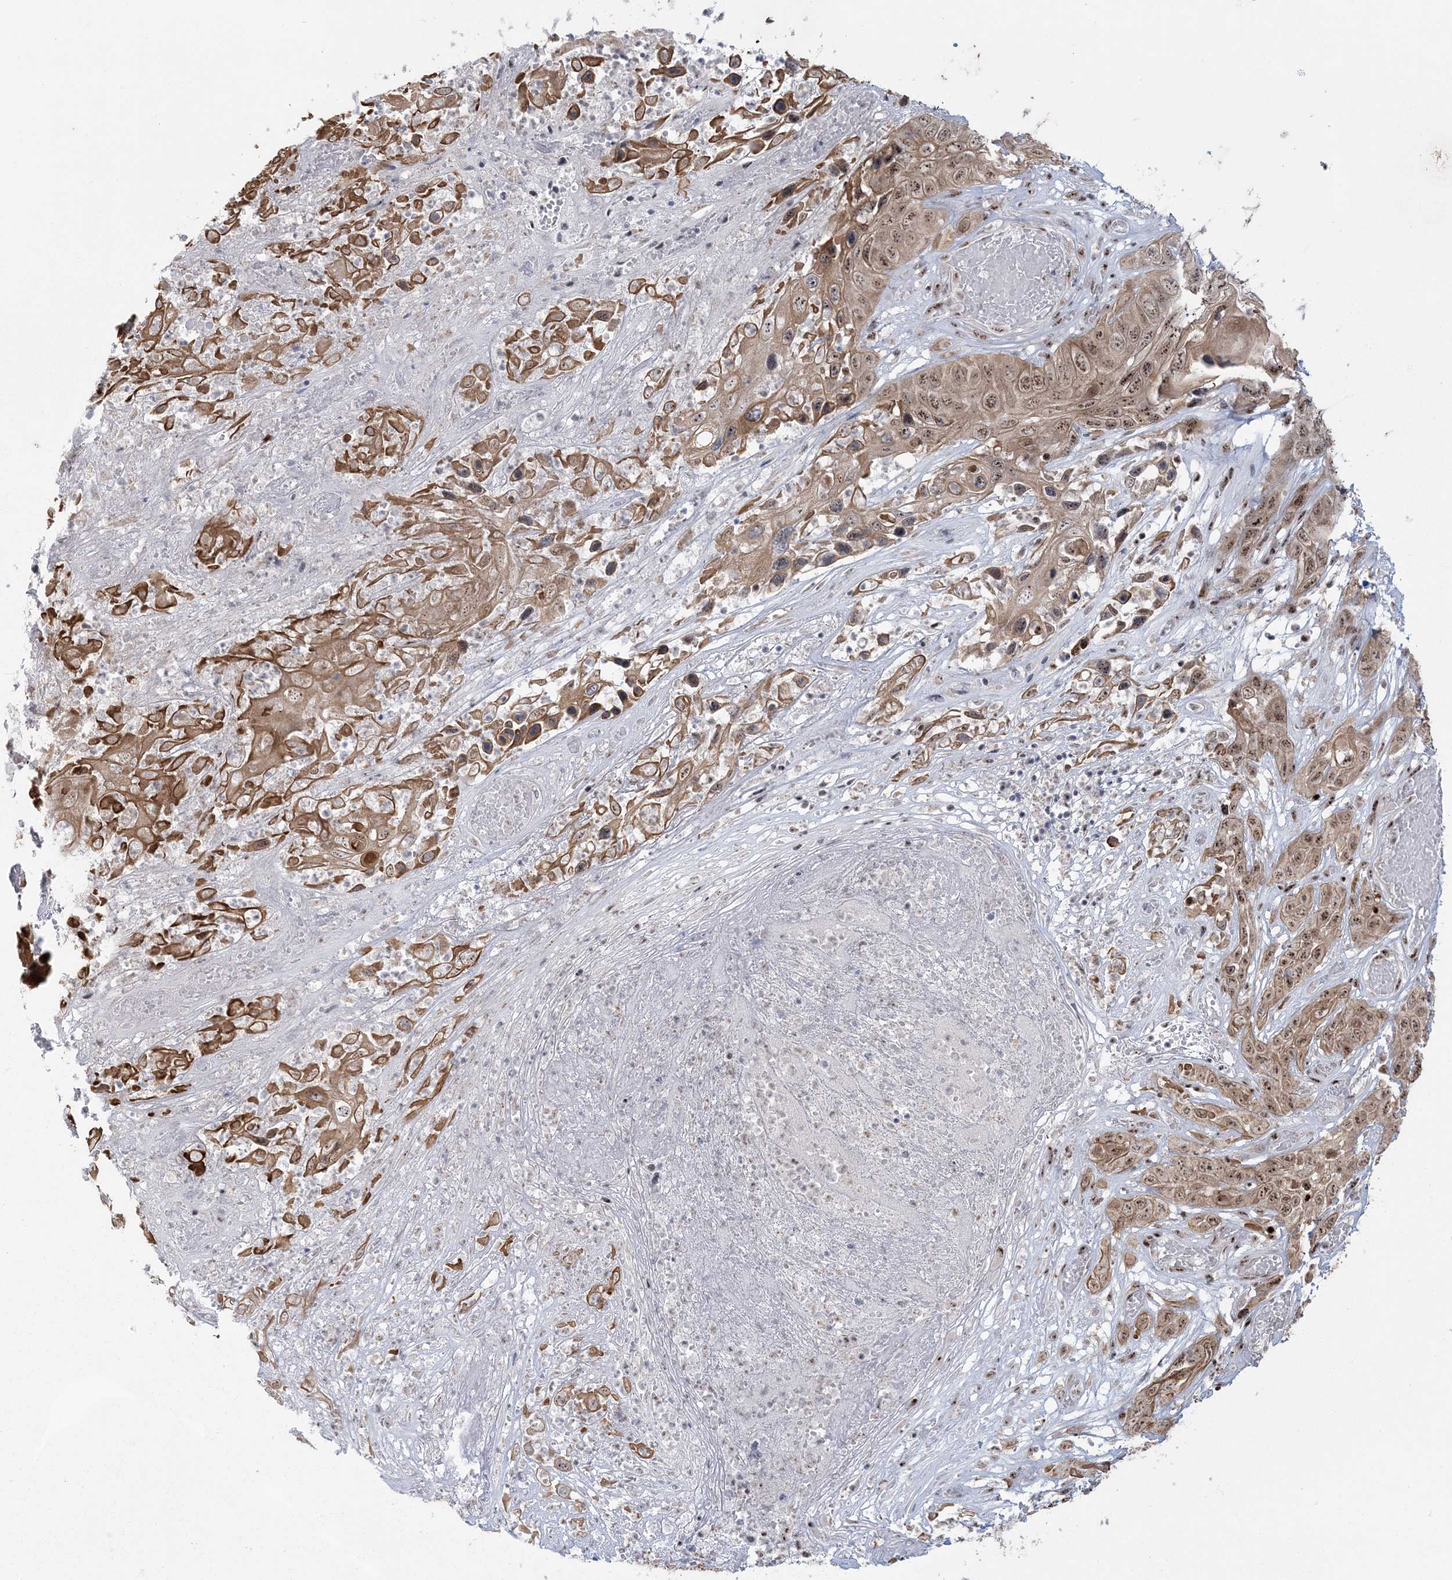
{"staining": {"intensity": "moderate", "quantity": ">75%", "location": "cytoplasmic/membranous,nuclear"}, "tissue": "skin cancer", "cell_type": "Tumor cells", "image_type": "cancer", "snomed": [{"axis": "morphology", "description": "Squamous cell carcinoma, NOS"}, {"axis": "topography", "description": "Skin"}], "caption": "Protein expression analysis of skin cancer (squamous cell carcinoma) reveals moderate cytoplasmic/membranous and nuclear expression in about >75% of tumor cells.", "gene": "KDM6B", "patient": {"sex": "male", "age": 55}}